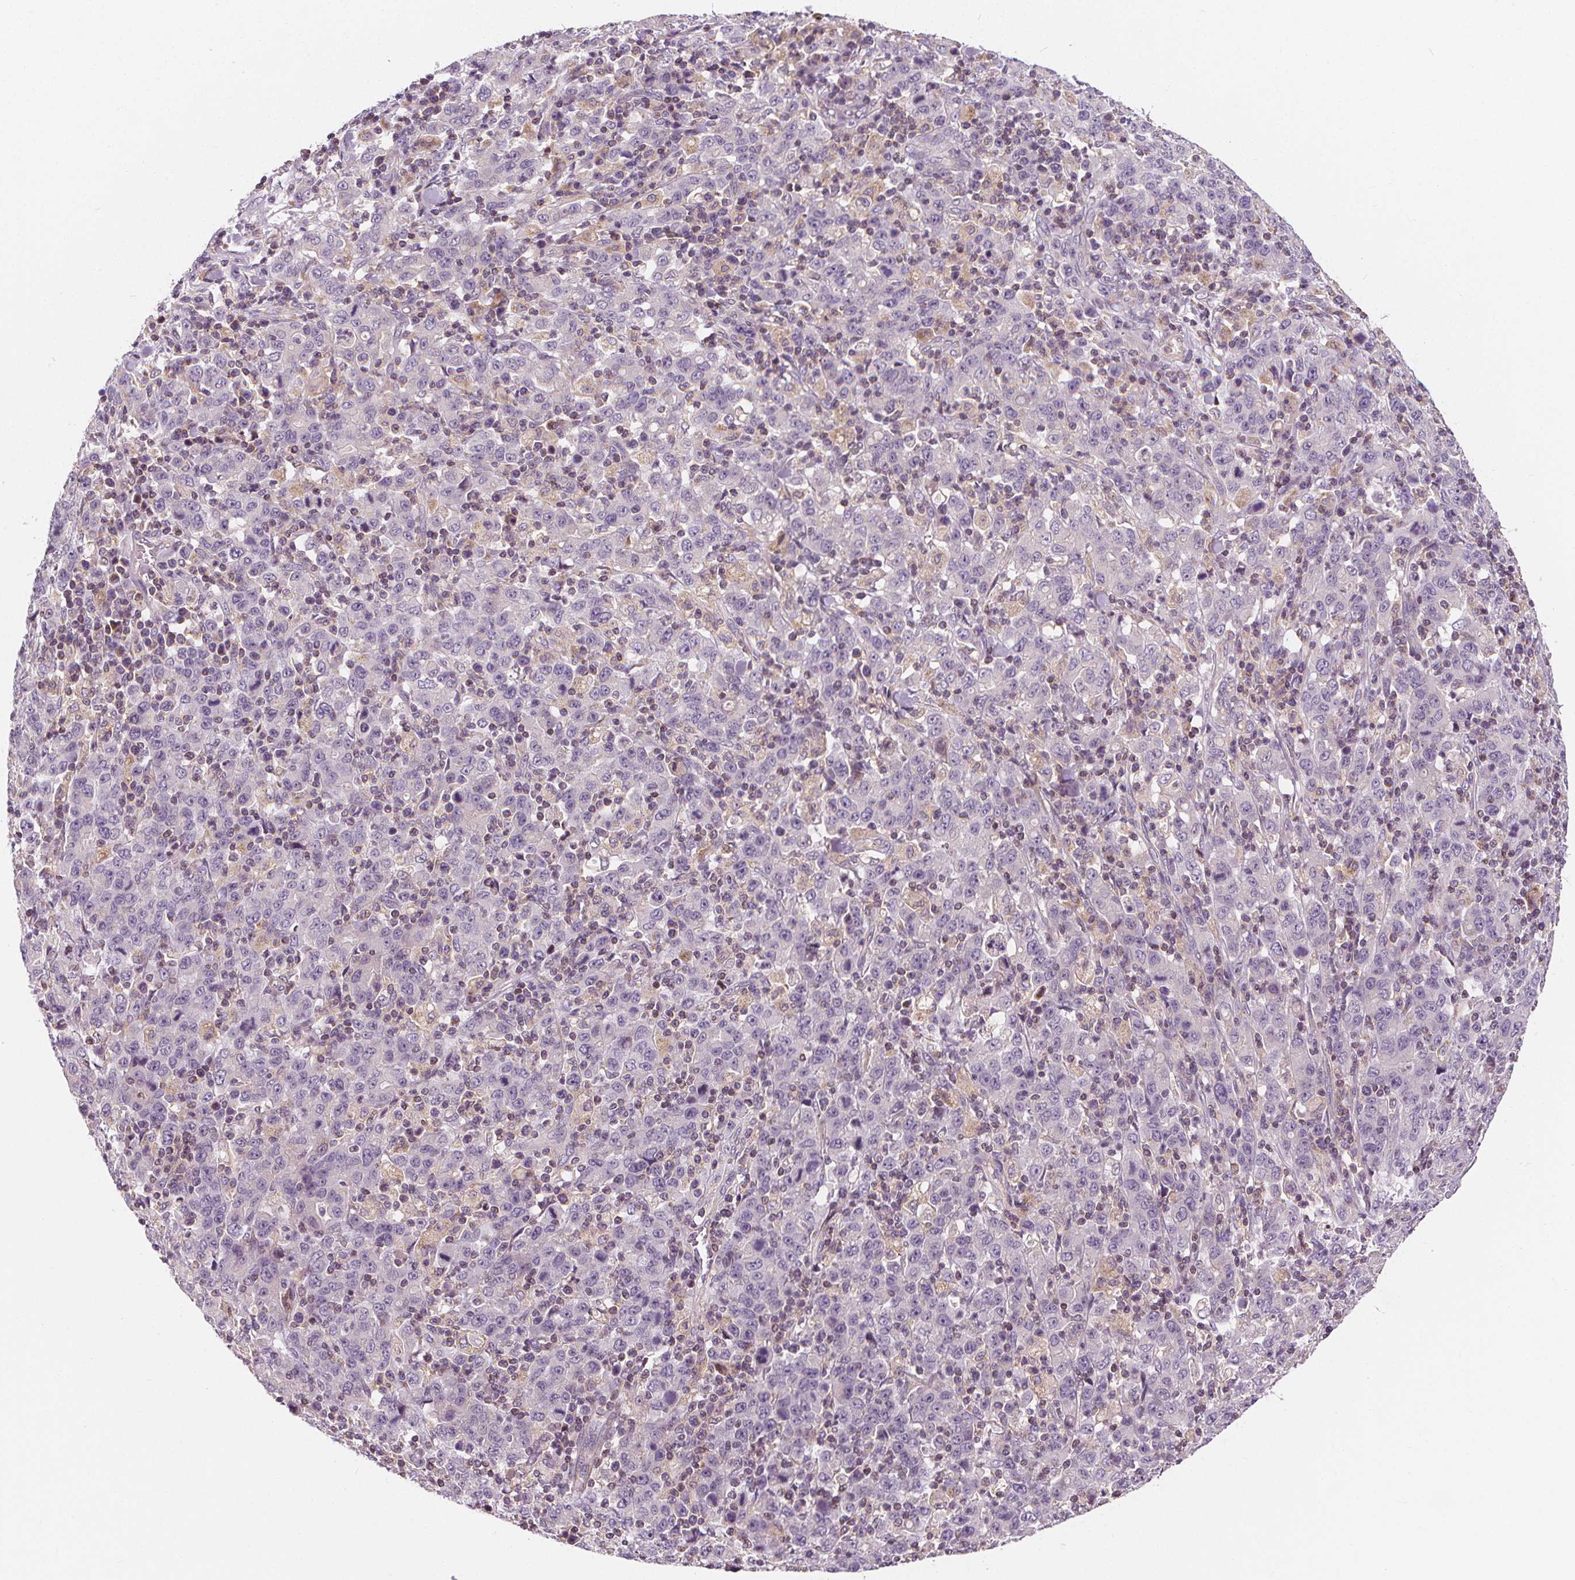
{"staining": {"intensity": "negative", "quantity": "none", "location": "none"}, "tissue": "stomach cancer", "cell_type": "Tumor cells", "image_type": "cancer", "snomed": [{"axis": "morphology", "description": "Adenocarcinoma, NOS"}, {"axis": "topography", "description": "Stomach, upper"}], "caption": "IHC image of human stomach adenocarcinoma stained for a protein (brown), which reveals no expression in tumor cells.", "gene": "RAB20", "patient": {"sex": "male", "age": 69}}